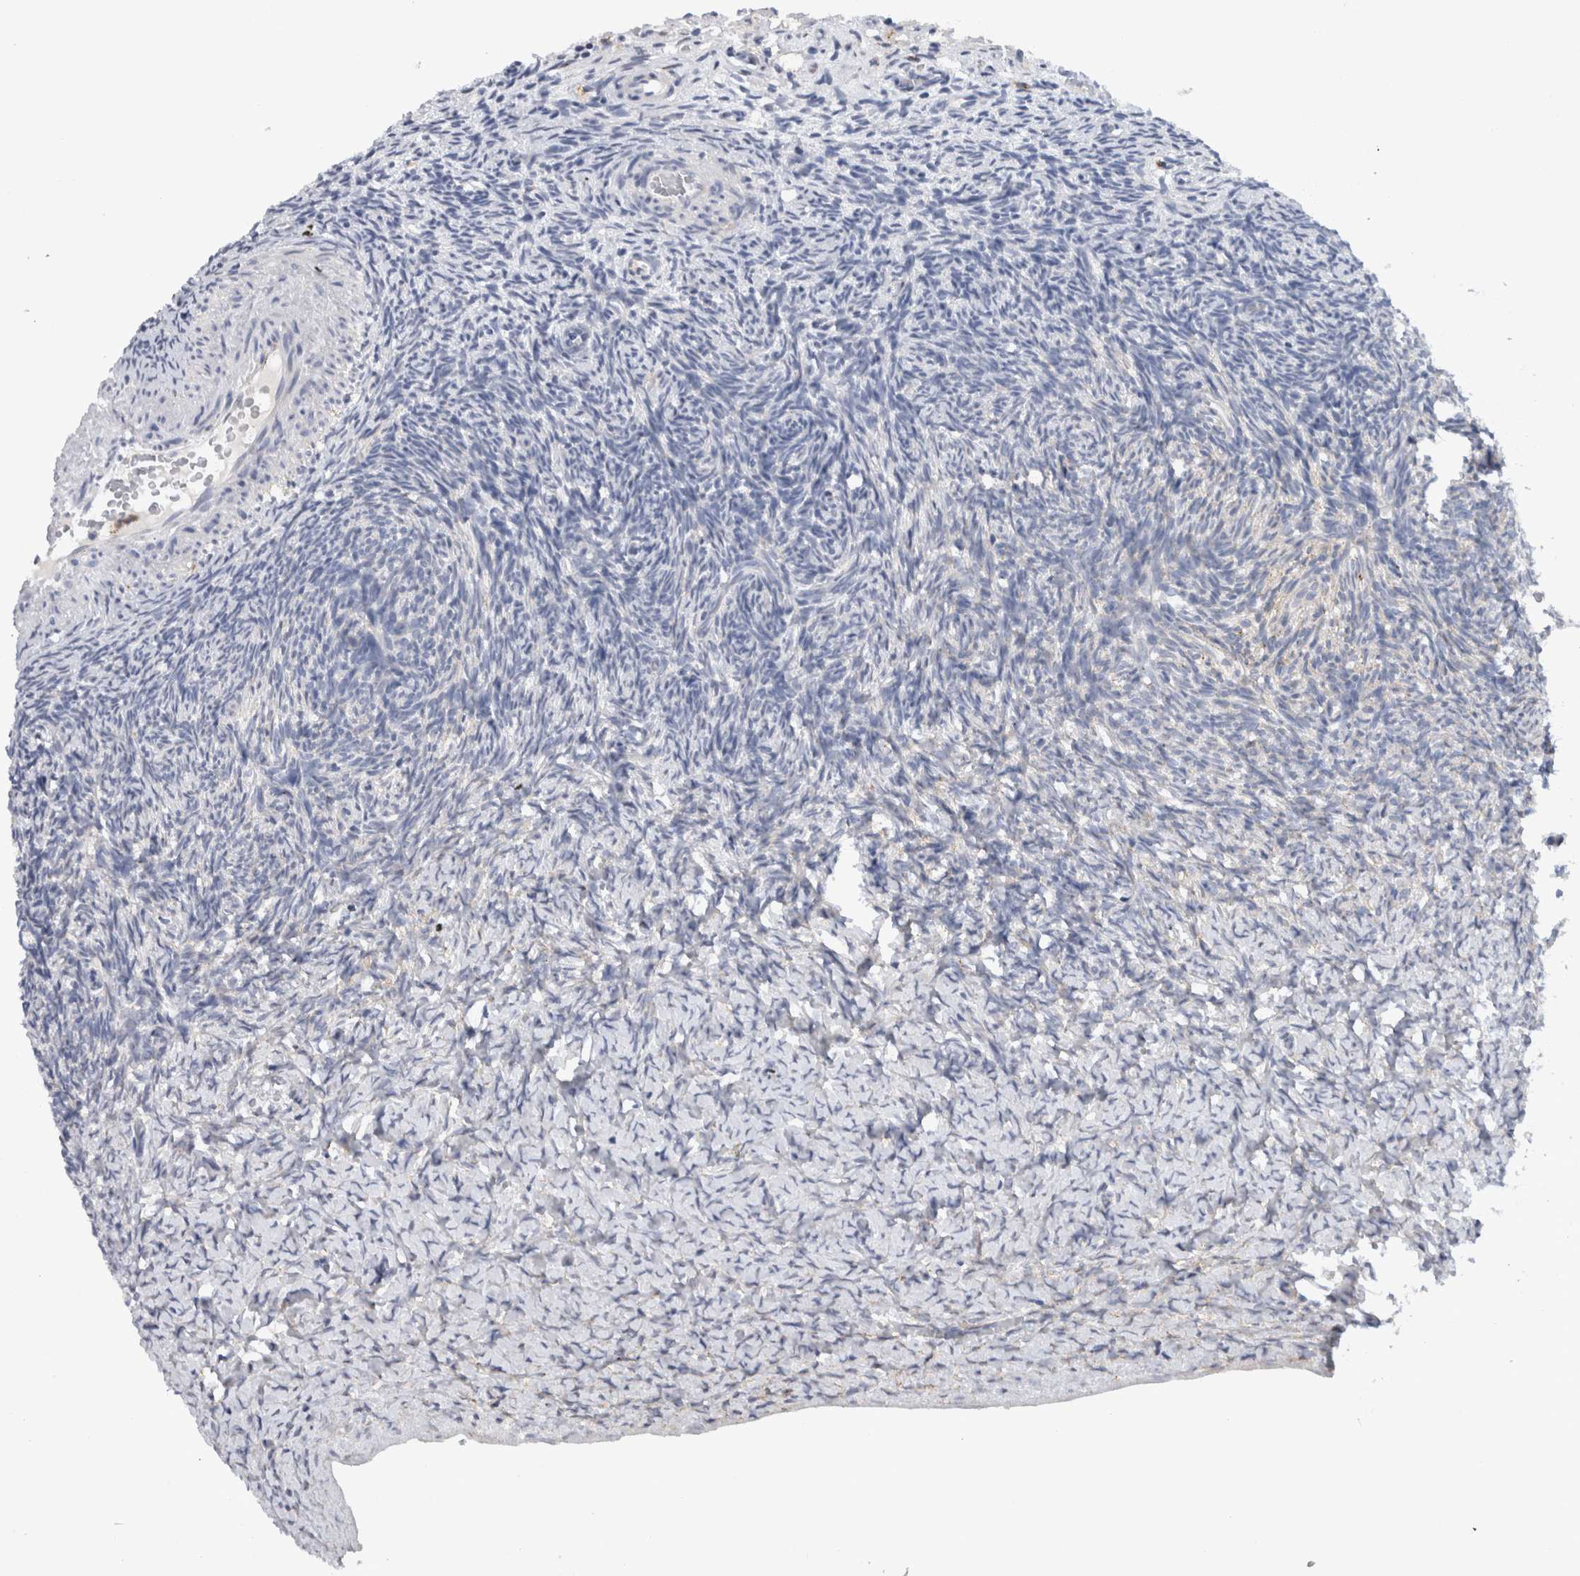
{"staining": {"intensity": "negative", "quantity": "none", "location": "none"}, "tissue": "ovary", "cell_type": "Follicle cells", "image_type": "normal", "snomed": [{"axis": "morphology", "description": "Normal tissue, NOS"}, {"axis": "topography", "description": "Ovary"}], "caption": "Photomicrograph shows no significant protein expression in follicle cells of benign ovary. The staining was performed using DAB (3,3'-diaminobenzidine) to visualize the protein expression in brown, while the nuclei were stained in blue with hematoxylin (Magnification: 20x).", "gene": "CD63", "patient": {"sex": "female", "age": 34}}